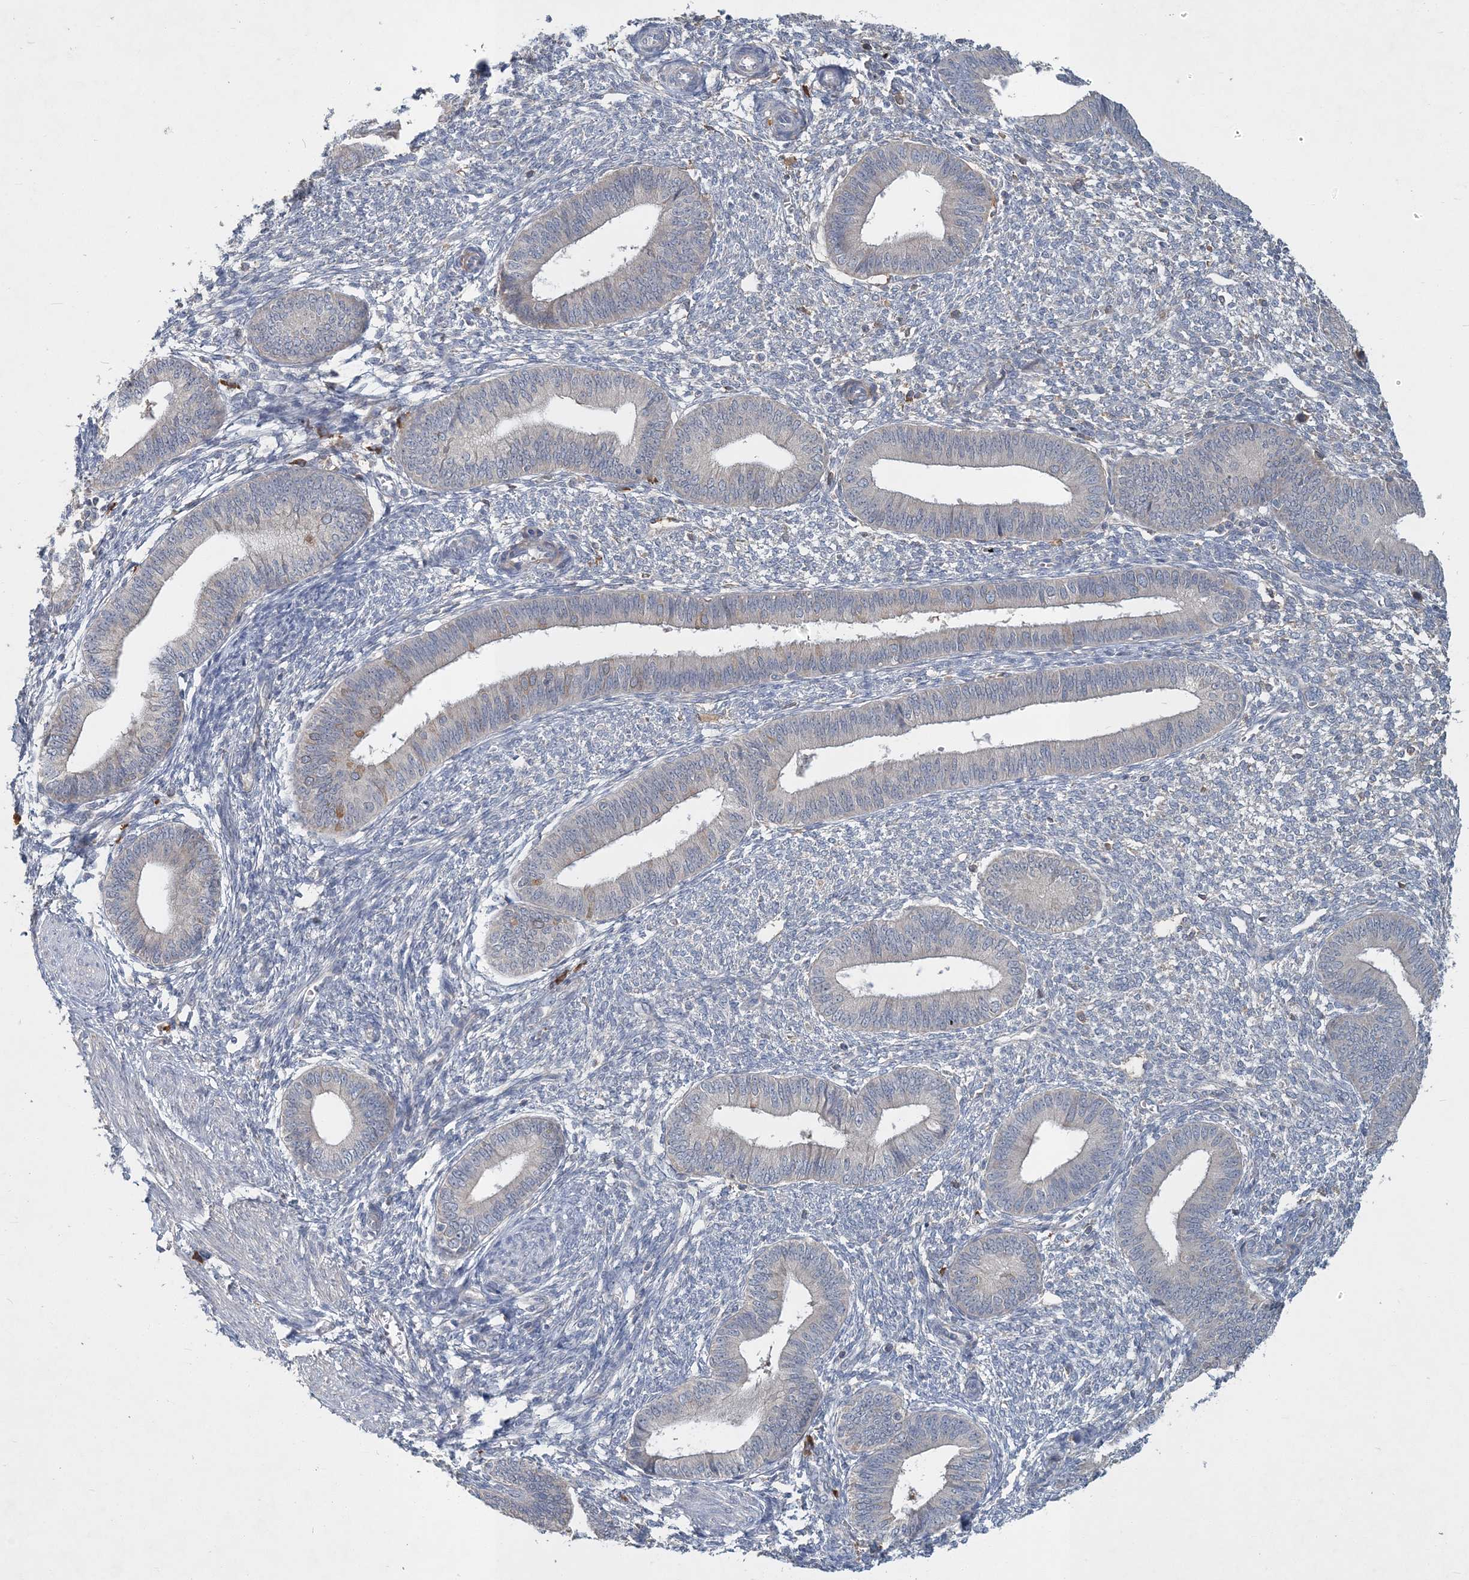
{"staining": {"intensity": "negative", "quantity": "none", "location": "none"}, "tissue": "endometrium", "cell_type": "Cells in endometrial stroma", "image_type": "normal", "snomed": [{"axis": "morphology", "description": "Normal tissue, NOS"}, {"axis": "topography", "description": "Endometrium"}], "caption": "Immunohistochemistry histopathology image of benign human endometrium stained for a protein (brown), which demonstrates no positivity in cells in endometrial stroma. (Brightfield microscopy of DAB (3,3'-diaminobenzidine) immunohistochemistry at high magnification).", "gene": "RNF25", "patient": {"sex": "female", "age": 46}}